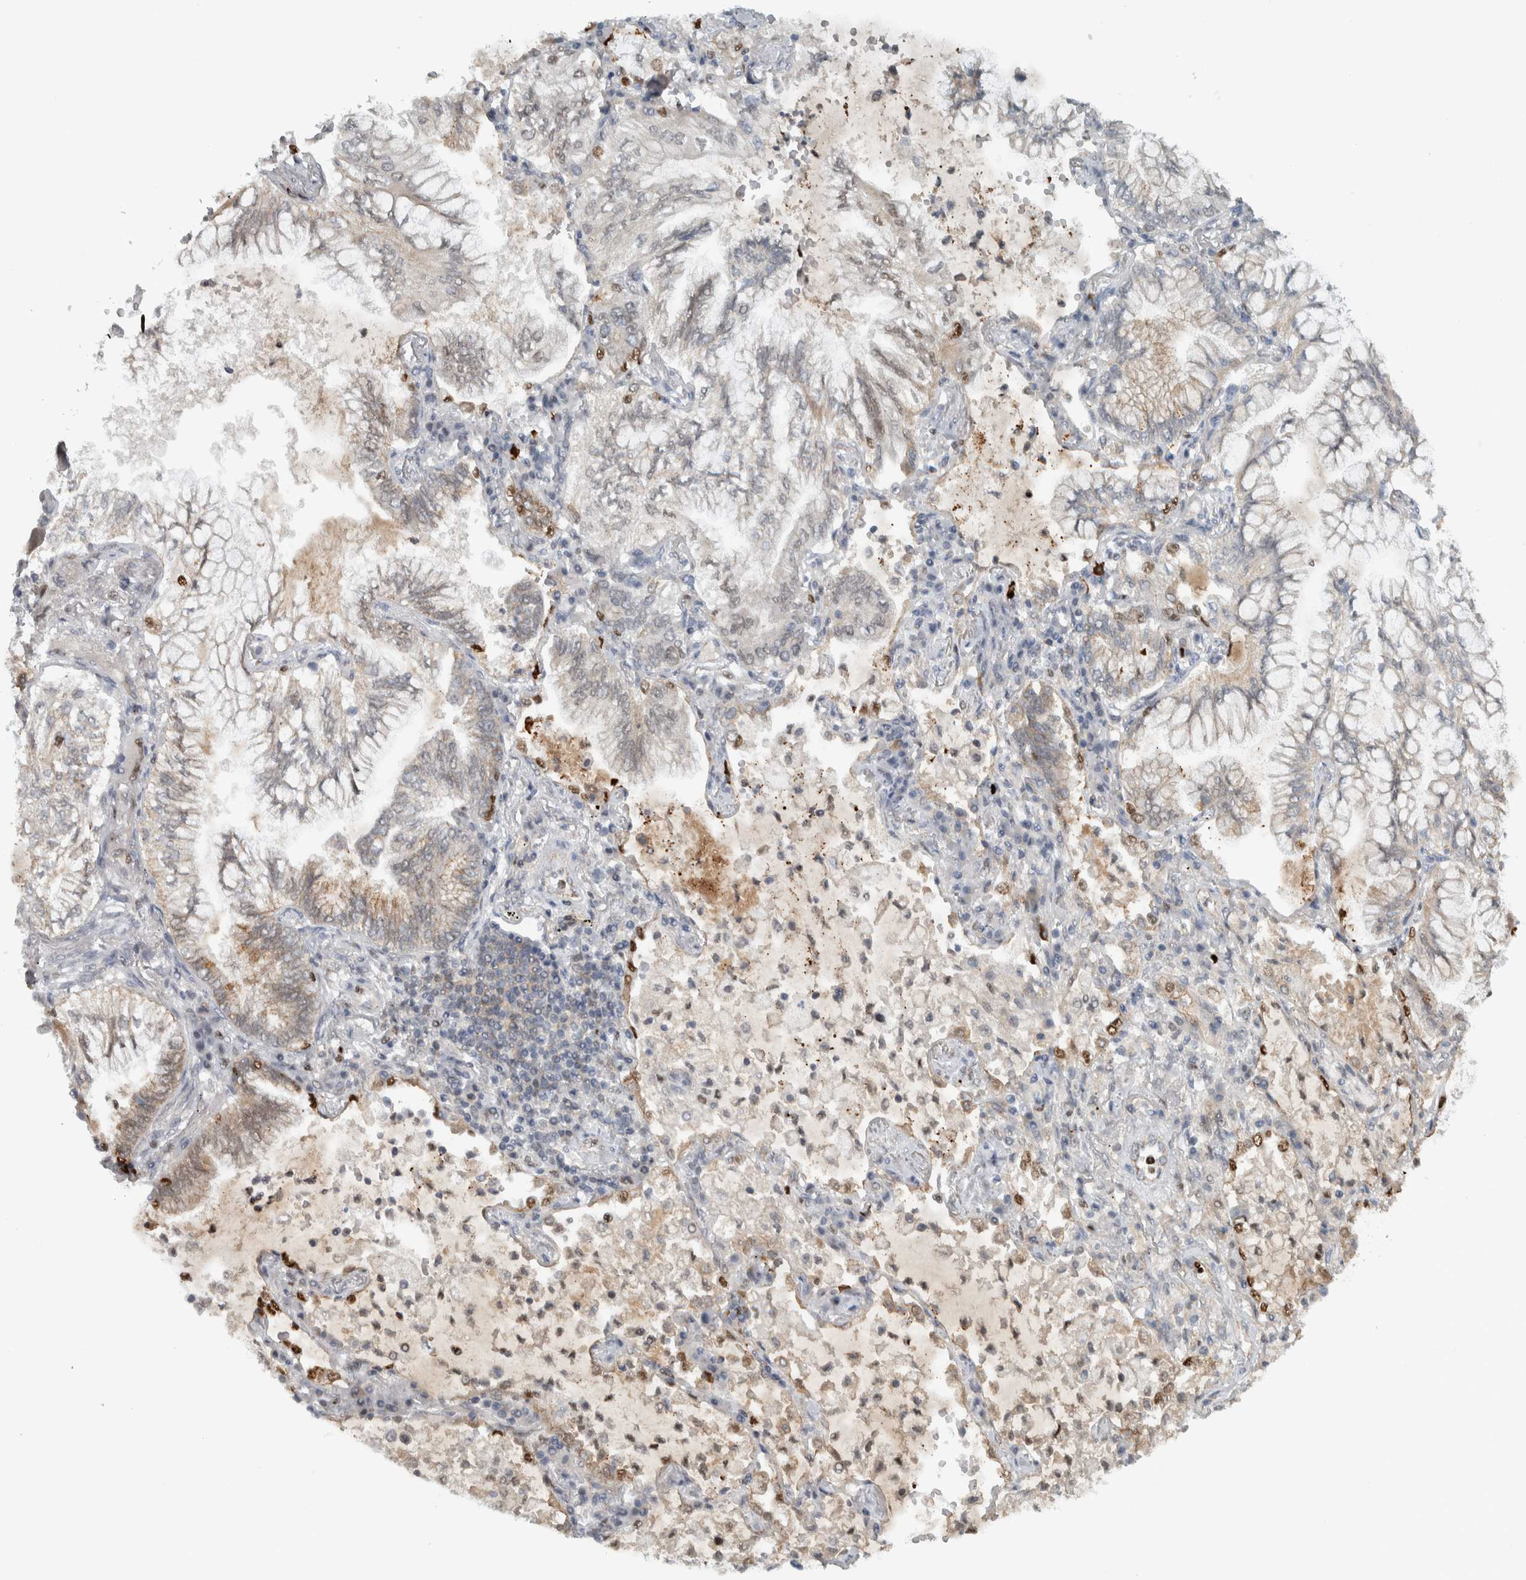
{"staining": {"intensity": "moderate", "quantity": "<25%", "location": "cytoplasmic/membranous,nuclear"}, "tissue": "lung cancer", "cell_type": "Tumor cells", "image_type": "cancer", "snomed": [{"axis": "morphology", "description": "Adenocarcinoma, NOS"}, {"axis": "topography", "description": "Lung"}], "caption": "A brown stain shows moderate cytoplasmic/membranous and nuclear expression of a protein in lung adenocarcinoma tumor cells.", "gene": "ADPRM", "patient": {"sex": "female", "age": 70}}